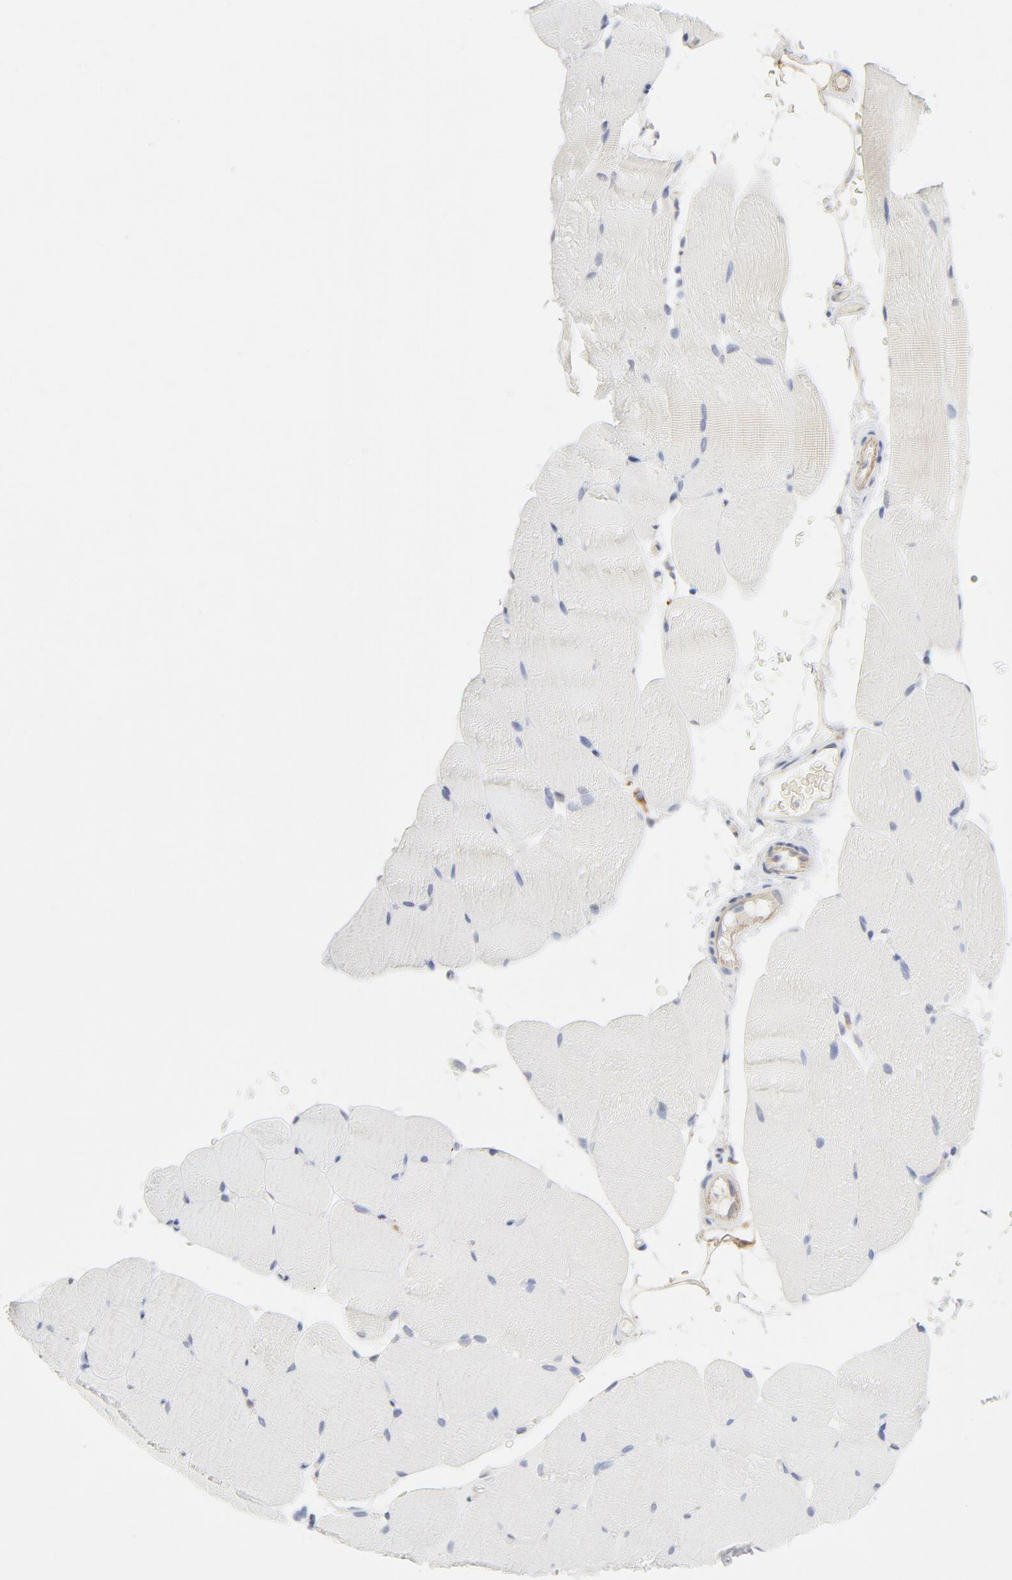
{"staining": {"intensity": "negative", "quantity": "none", "location": "none"}, "tissue": "skeletal muscle", "cell_type": "Myocytes", "image_type": "normal", "snomed": [{"axis": "morphology", "description": "Normal tissue, NOS"}, {"axis": "topography", "description": "Skeletal muscle"}], "caption": "There is no significant staining in myocytes of skeletal muscle. (DAB (3,3'-diaminobenzidine) IHC with hematoxylin counter stain).", "gene": "MAGEB17", "patient": {"sex": "female", "age": 37}}